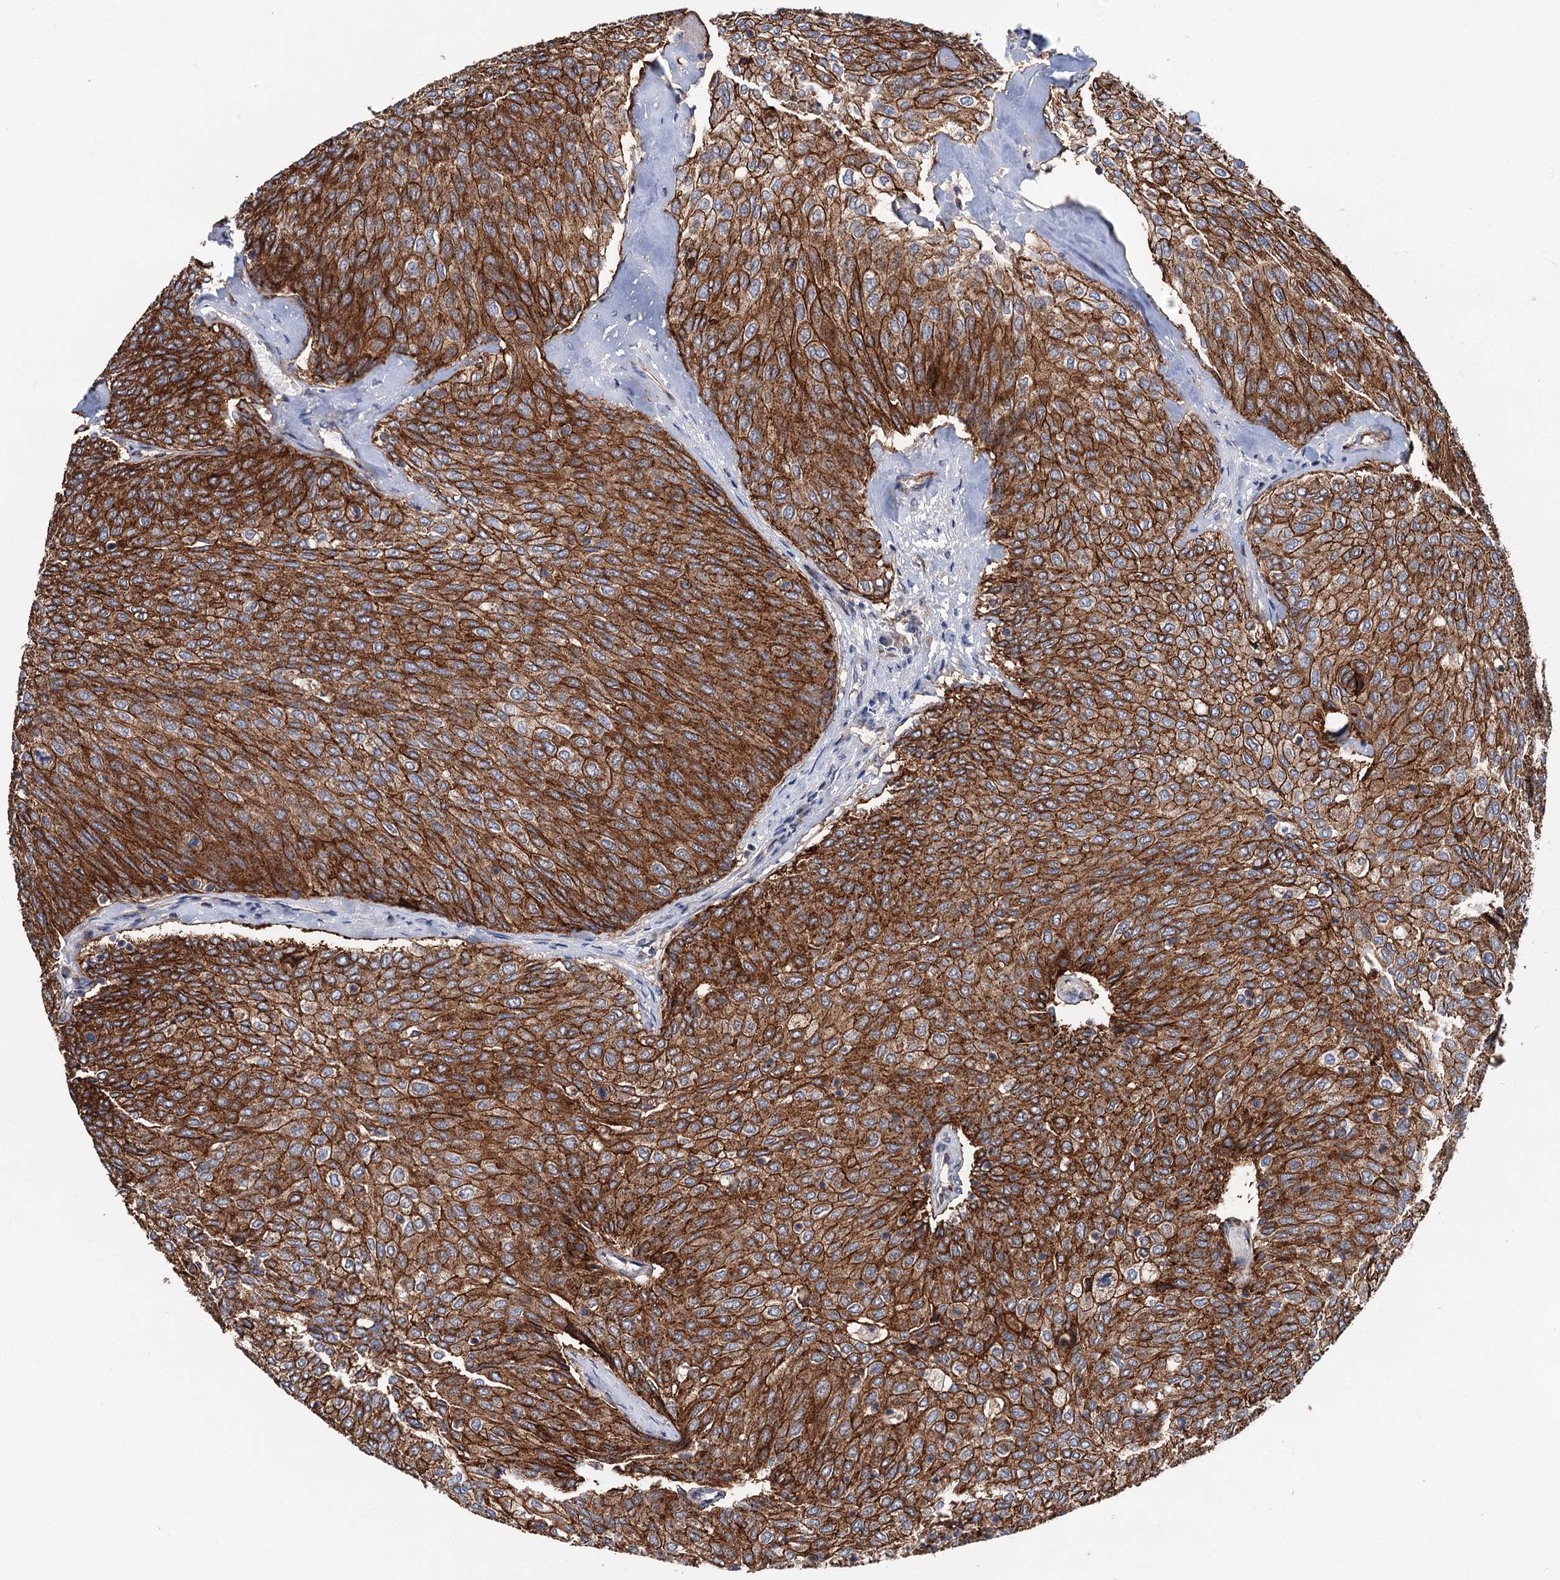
{"staining": {"intensity": "strong", "quantity": ">75%", "location": "cytoplasmic/membranous"}, "tissue": "urothelial cancer", "cell_type": "Tumor cells", "image_type": "cancer", "snomed": [{"axis": "morphology", "description": "Urothelial carcinoma, Low grade"}, {"axis": "topography", "description": "Urinary bladder"}], "caption": "Immunohistochemistry photomicrograph of human urothelial carcinoma (low-grade) stained for a protein (brown), which demonstrates high levels of strong cytoplasmic/membranous staining in approximately >75% of tumor cells.", "gene": "DGLUCY", "patient": {"sex": "female", "age": 79}}